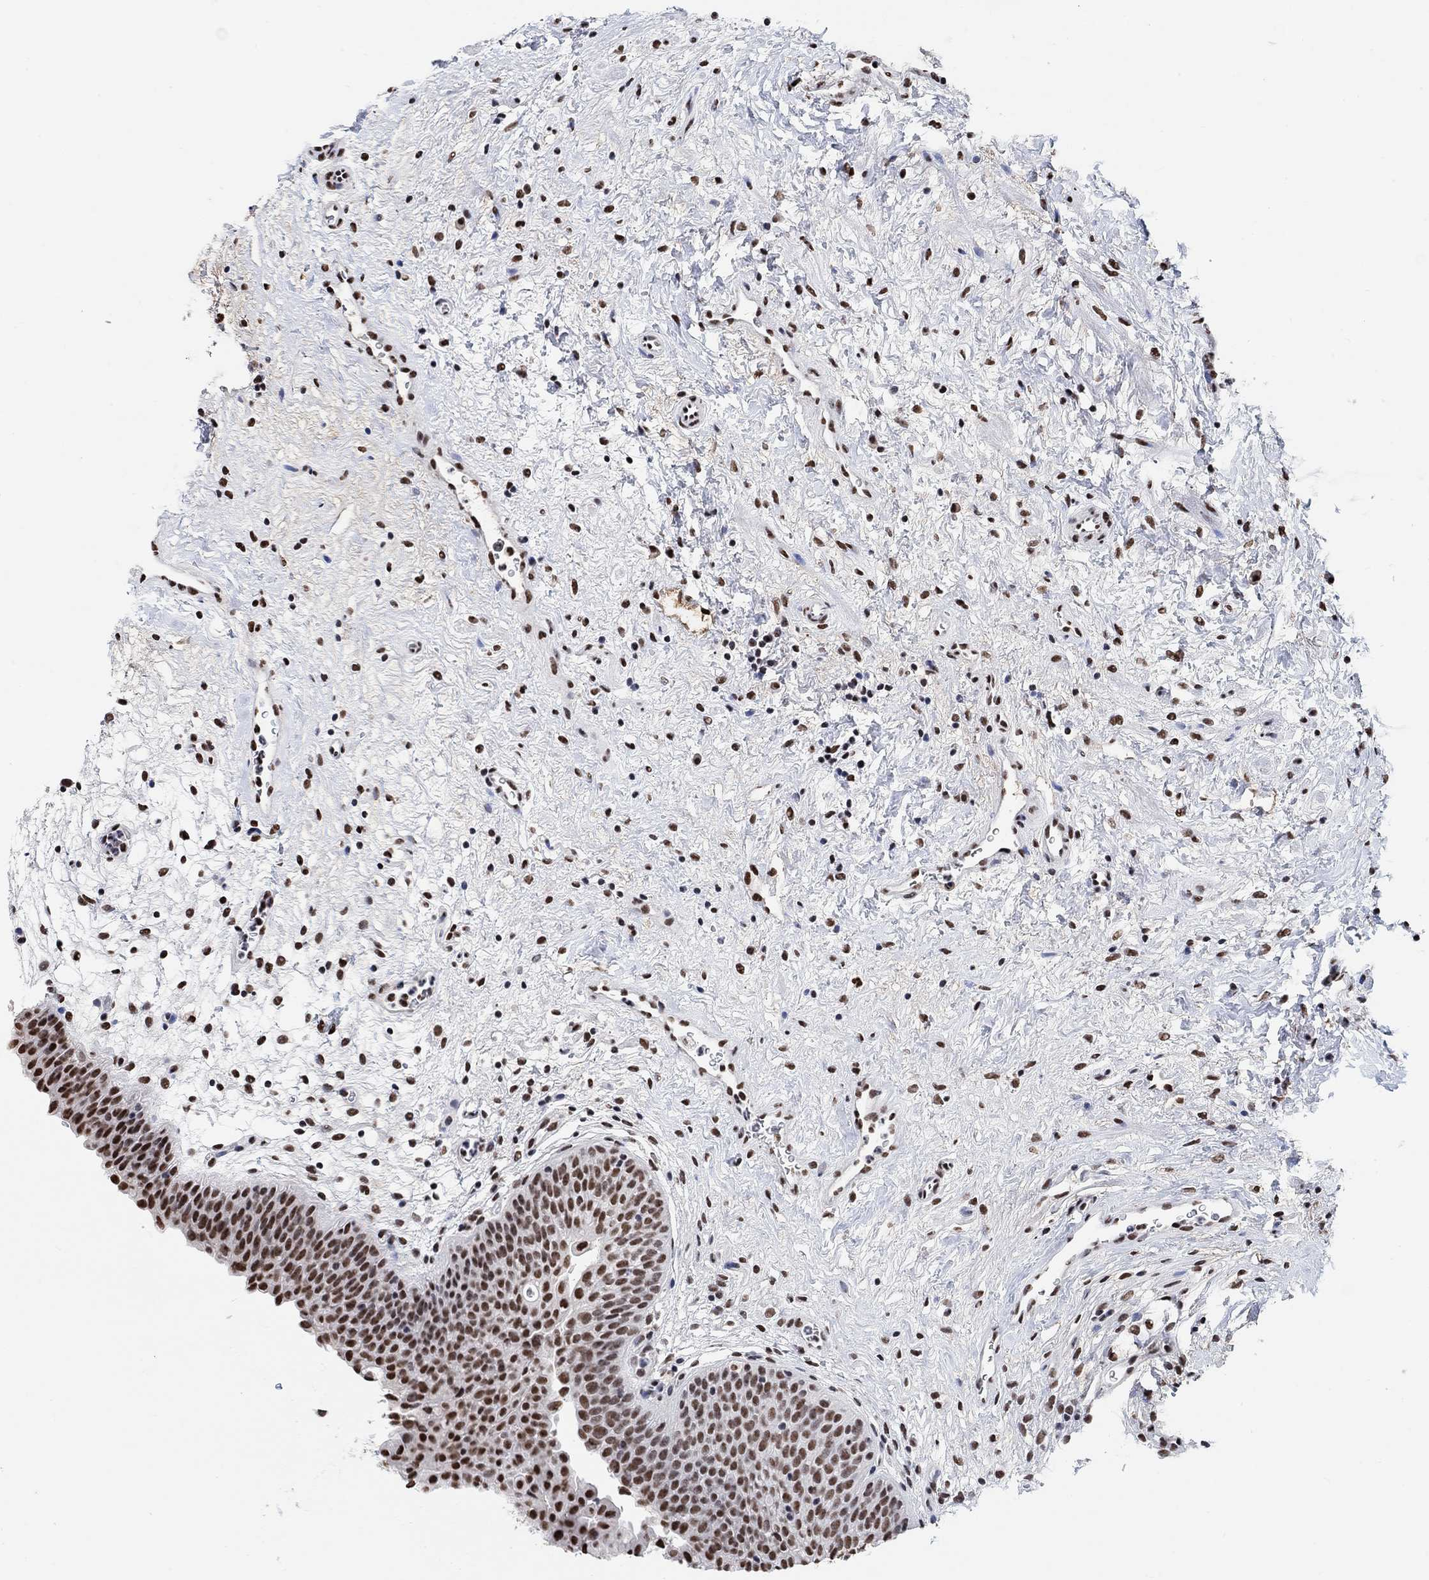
{"staining": {"intensity": "strong", "quantity": ">75%", "location": "nuclear"}, "tissue": "urinary bladder", "cell_type": "Urothelial cells", "image_type": "normal", "snomed": [{"axis": "morphology", "description": "Normal tissue, NOS"}, {"axis": "topography", "description": "Urinary bladder"}], "caption": "High-power microscopy captured an immunohistochemistry (IHC) photomicrograph of normal urinary bladder, revealing strong nuclear positivity in about >75% of urothelial cells. (DAB IHC, brown staining for protein, blue staining for nuclei).", "gene": "USP39", "patient": {"sex": "male", "age": 37}}